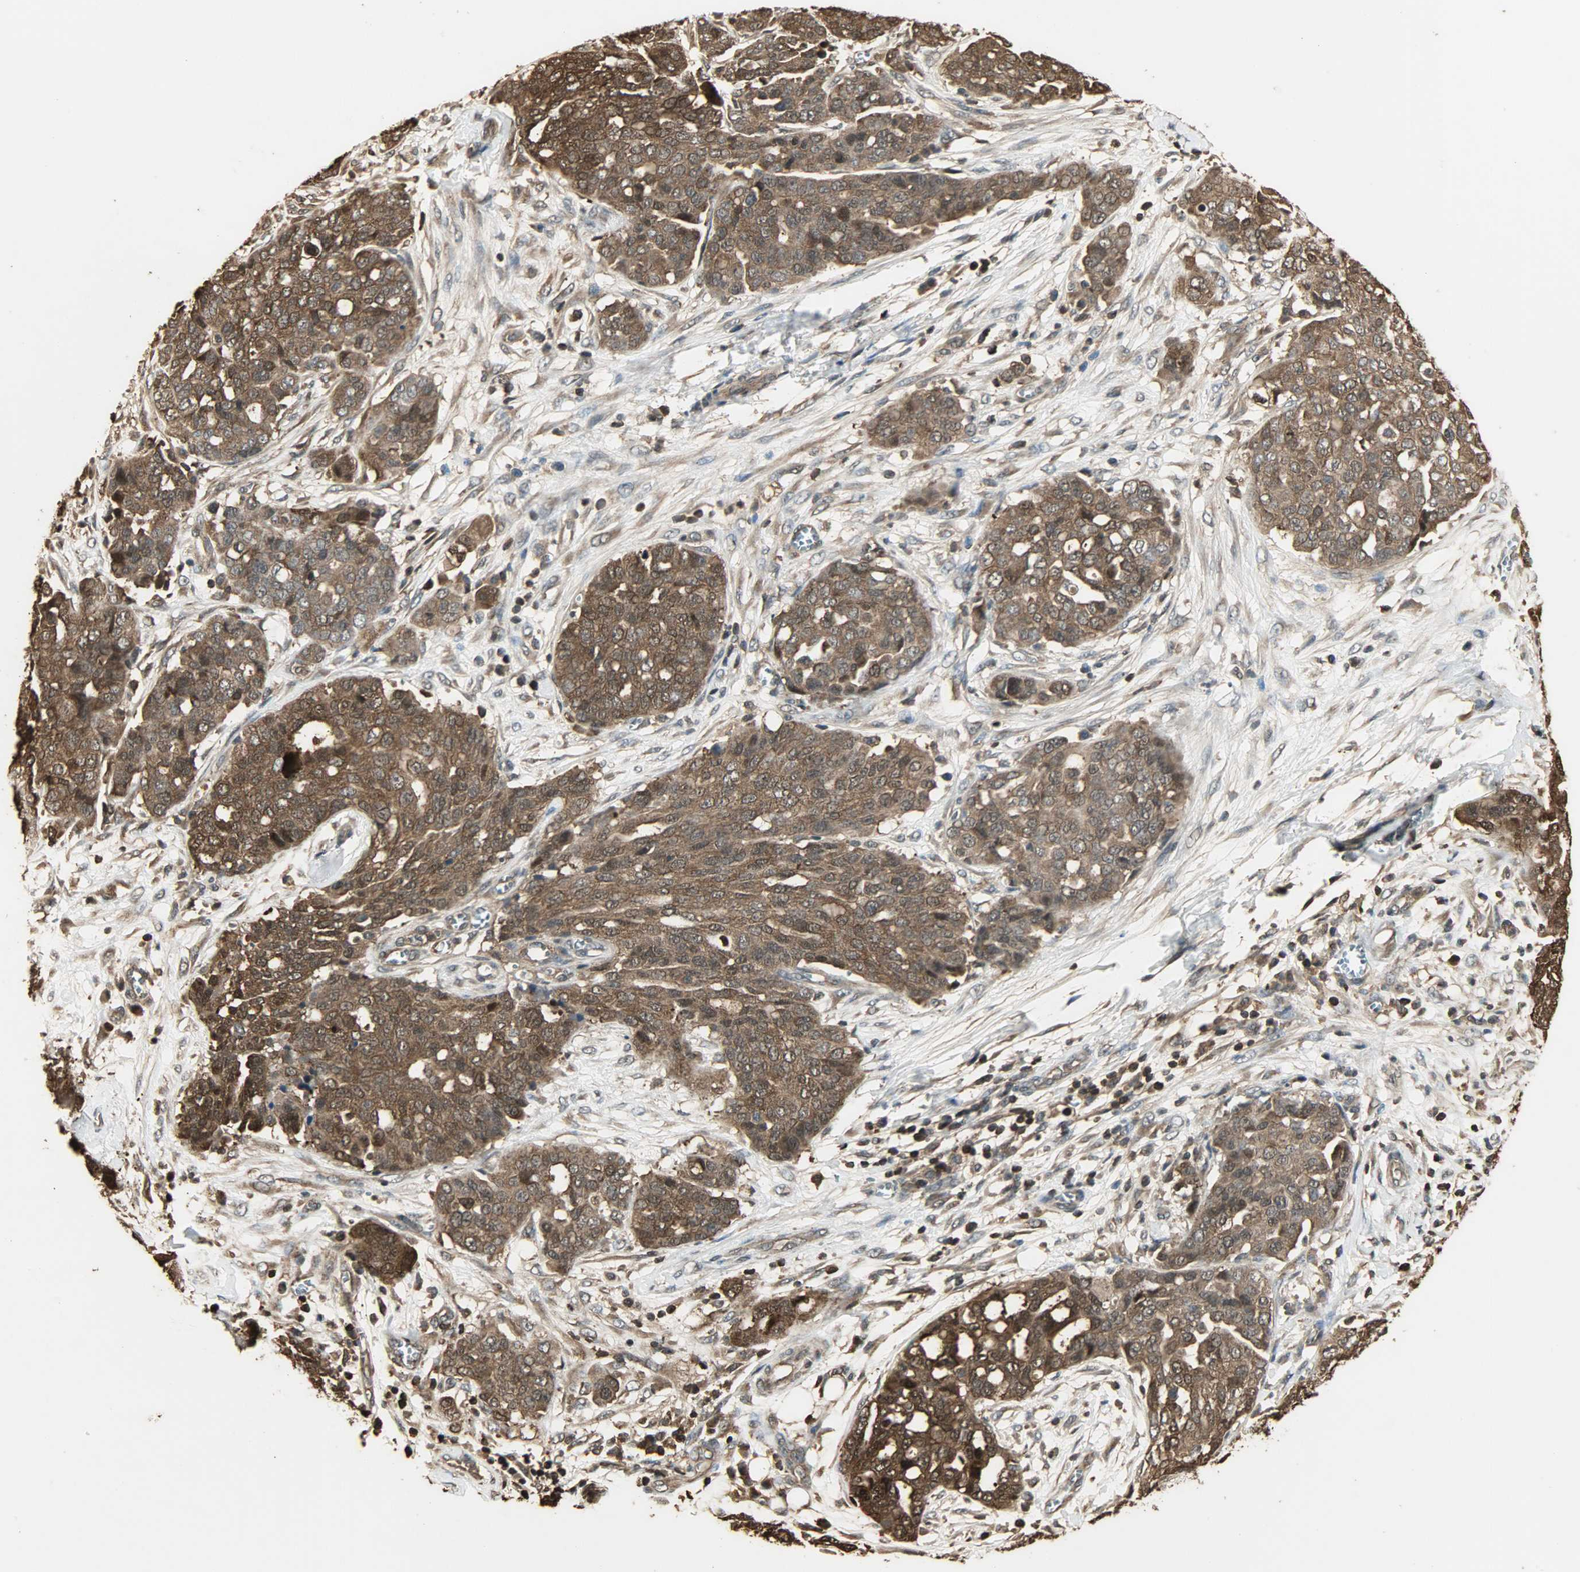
{"staining": {"intensity": "strong", "quantity": ">75%", "location": "cytoplasmic/membranous,nuclear"}, "tissue": "ovarian cancer", "cell_type": "Tumor cells", "image_type": "cancer", "snomed": [{"axis": "morphology", "description": "Cystadenocarcinoma, serous, NOS"}, {"axis": "topography", "description": "Soft tissue"}, {"axis": "topography", "description": "Ovary"}], "caption": "An IHC image of neoplastic tissue is shown. Protein staining in brown labels strong cytoplasmic/membranous and nuclear positivity in ovarian serous cystadenocarcinoma within tumor cells.", "gene": "YWHAZ", "patient": {"sex": "female", "age": 57}}